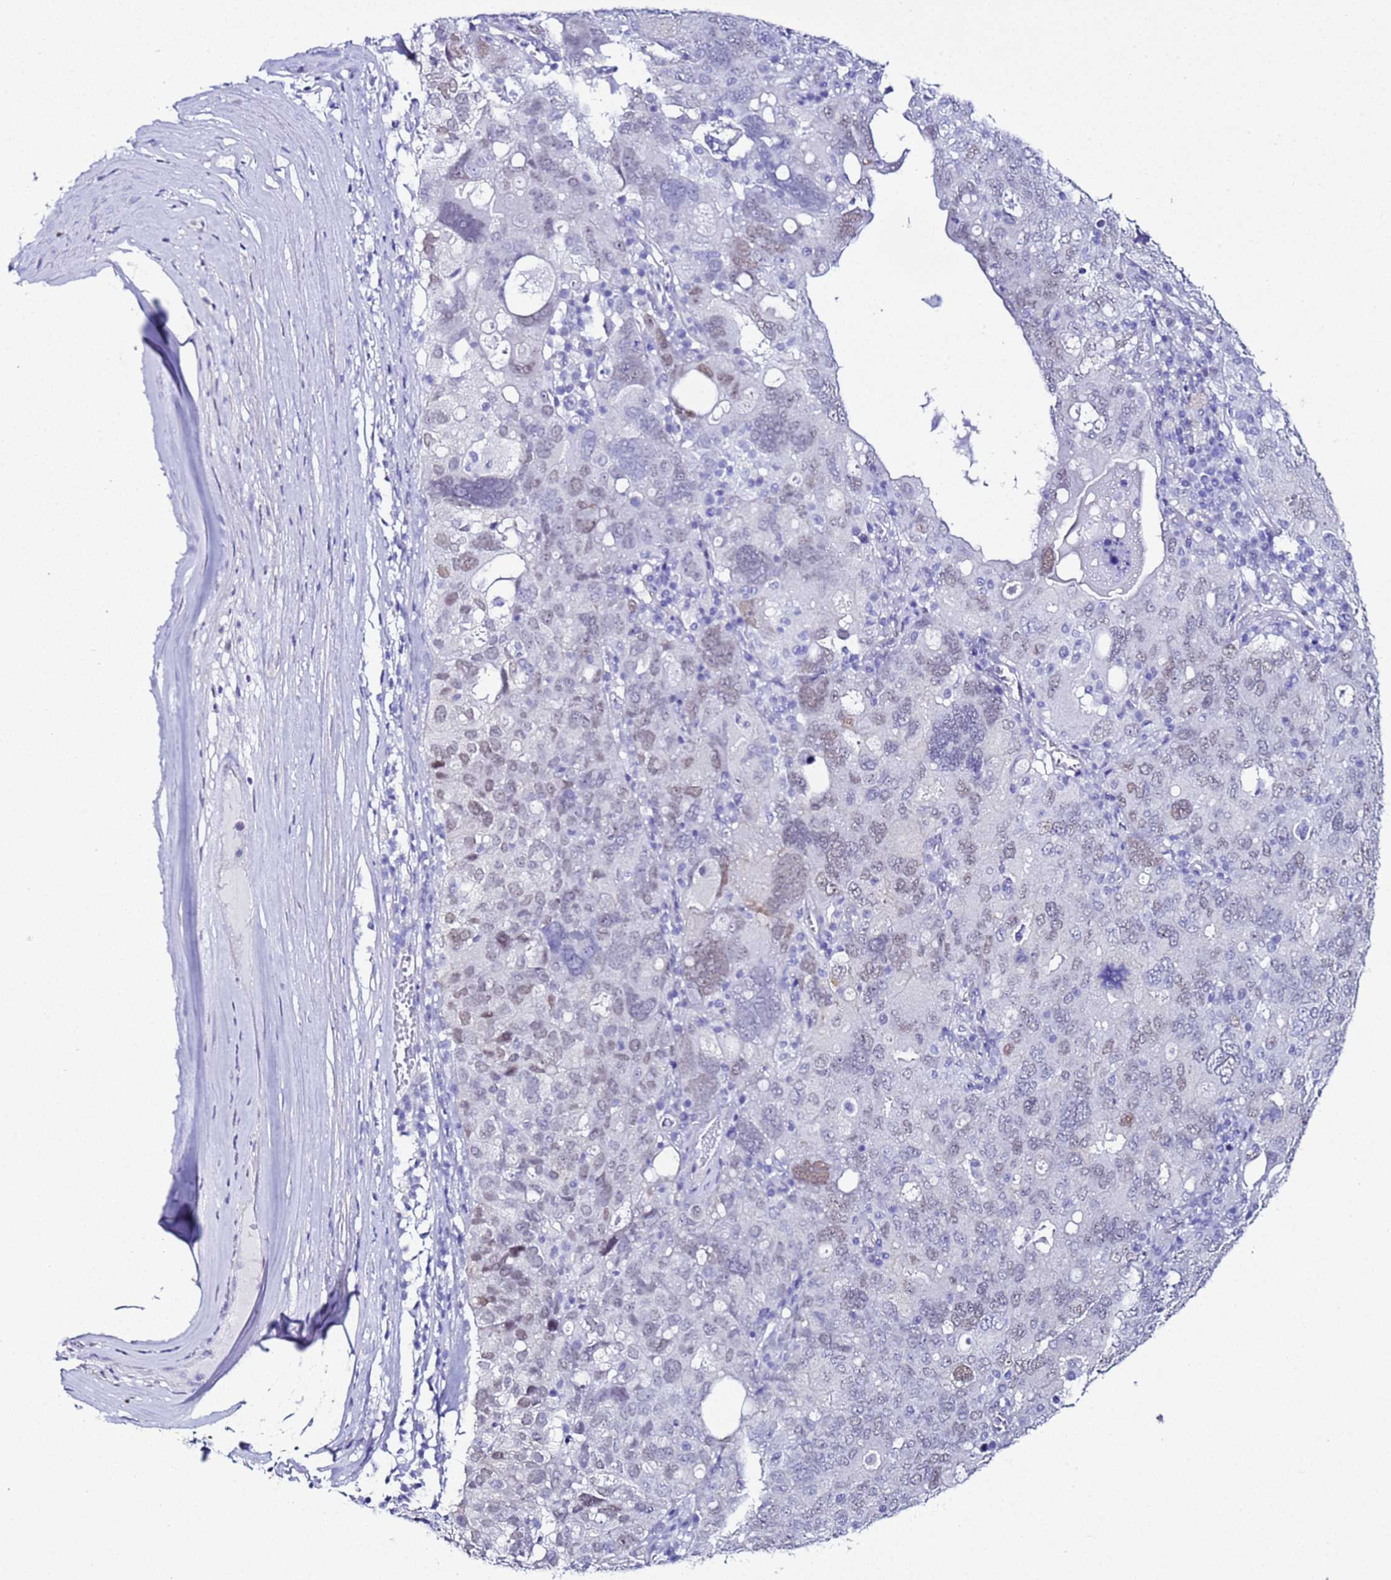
{"staining": {"intensity": "weak", "quantity": "25%-75%", "location": "nuclear"}, "tissue": "ovarian cancer", "cell_type": "Tumor cells", "image_type": "cancer", "snomed": [{"axis": "morphology", "description": "Carcinoma, endometroid"}, {"axis": "topography", "description": "Ovary"}], "caption": "Endometroid carcinoma (ovarian) stained with a protein marker reveals weak staining in tumor cells.", "gene": "BCL7A", "patient": {"sex": "female", "age": 62}}